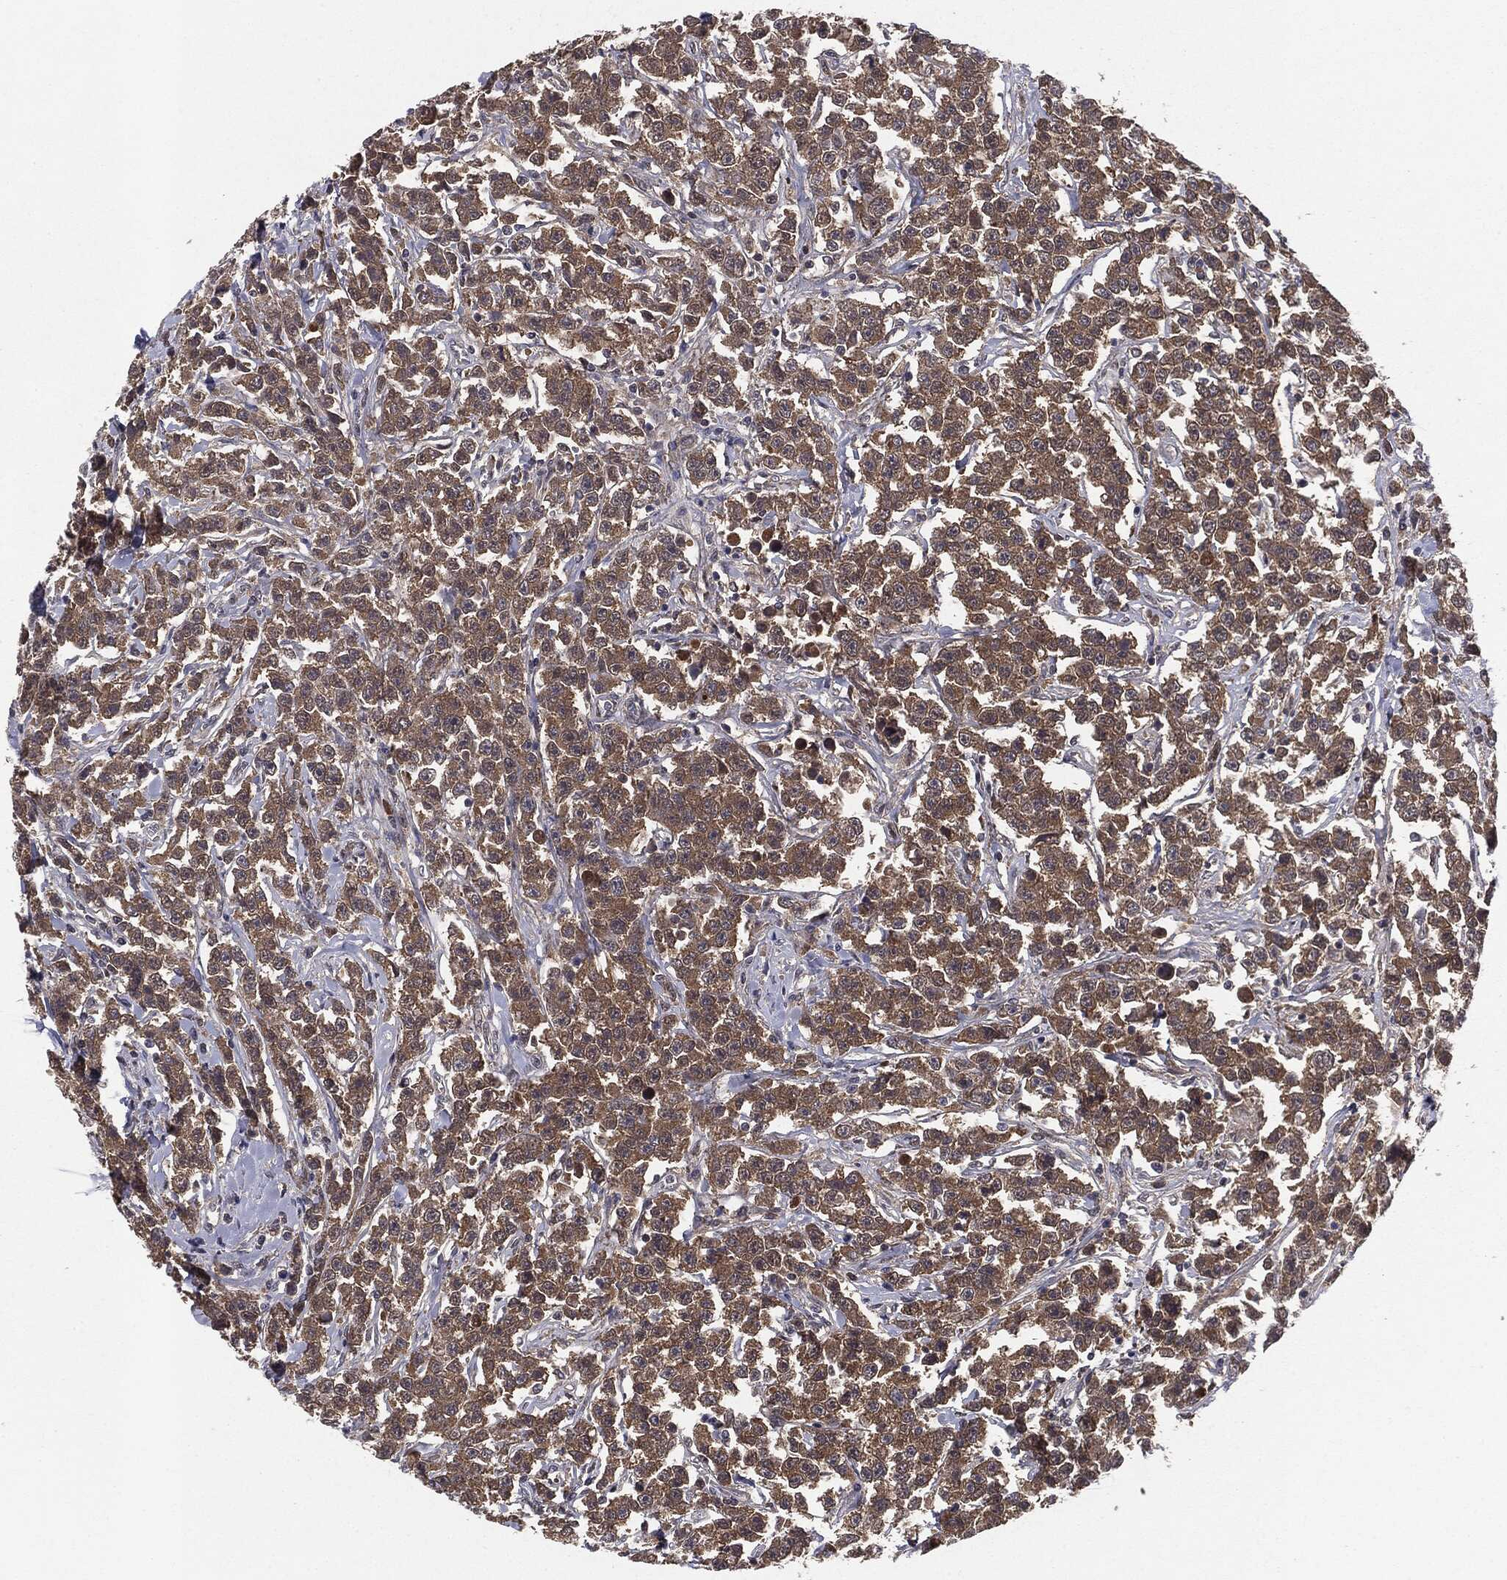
{"staining": {"intensity": "moderate", "quantity": ">75%", "location": "cytoplasmic/membranous"}, "tissue": "testis cancer", "cell_type": "Tumor cells", "image_type": "cancer", "snomed": [{"axis": "morphology", "description": "Seminoma, NOS"}, {"axis": "topography", "description": "Testis"}], "caption": "Protein staining demonstrates moderate cytoplasmic/membranous expression in about >75% of tumor cells in testis cancer (seminoma).", "gene": "KRT7", "patient": {"sex": "male", "age": 59}}